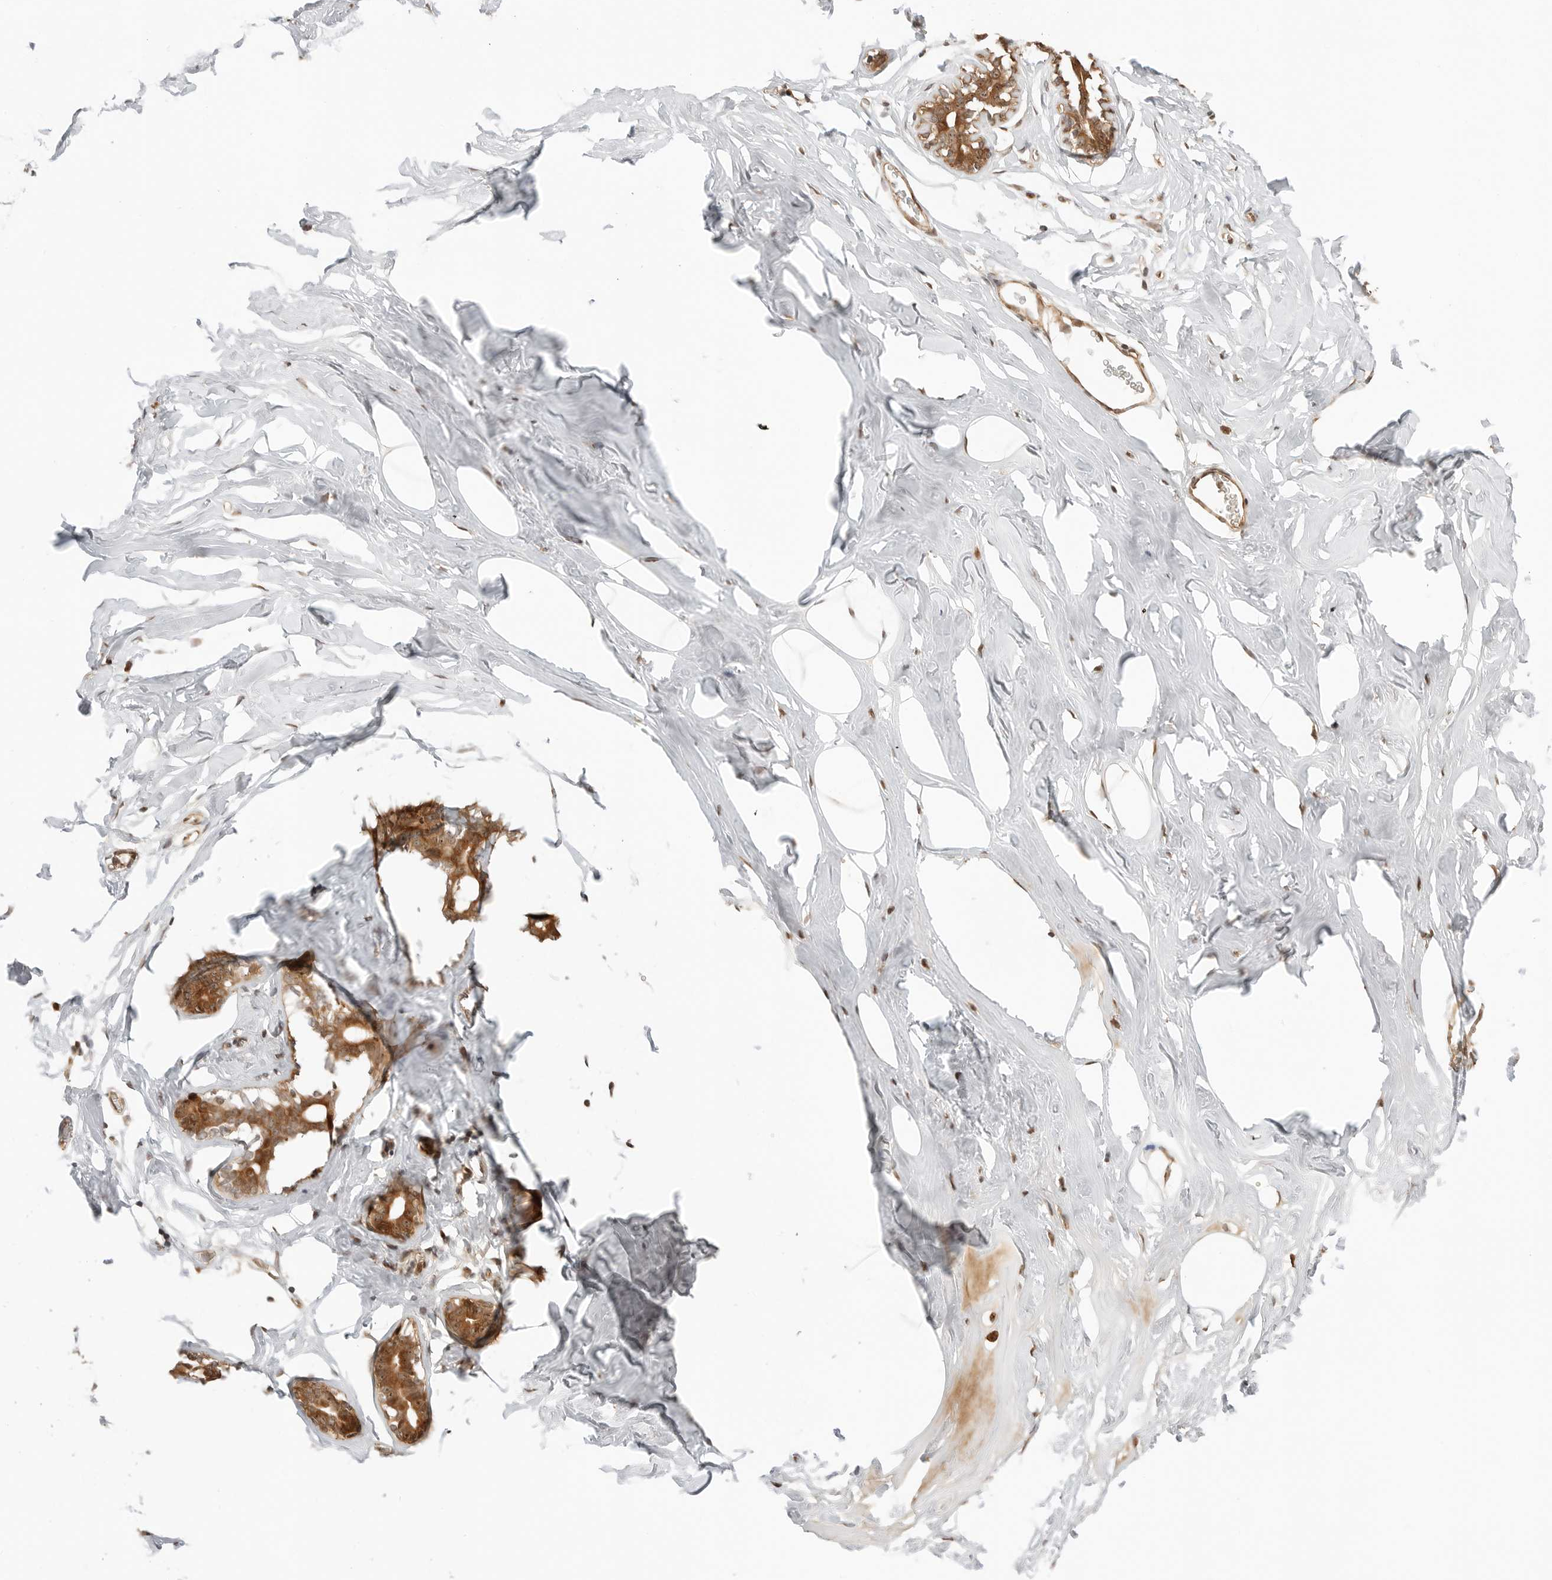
{"staining": {"intensity": "negative", "quantity": "none", "location": "none"}, "tissue": "adipose tissue", "cell_type": "Adipocytes", "image_type": "normal", "snomed": [{"axis": "morphology", "description": "Normal tissue, NOS"}, {"axis": "morphology", "description": "Fibrosis, NOS"}, {"axis": "topography", "description": "Breast"}, {"axis": "topography", "description": "Adipose tissue"}], "caption": "Histopathology image shows no significant protein positivity in adipocytes of unremarkable adipose tissue.", "gene": "GEM", "patient": {"sex": "female", "age": 39}}